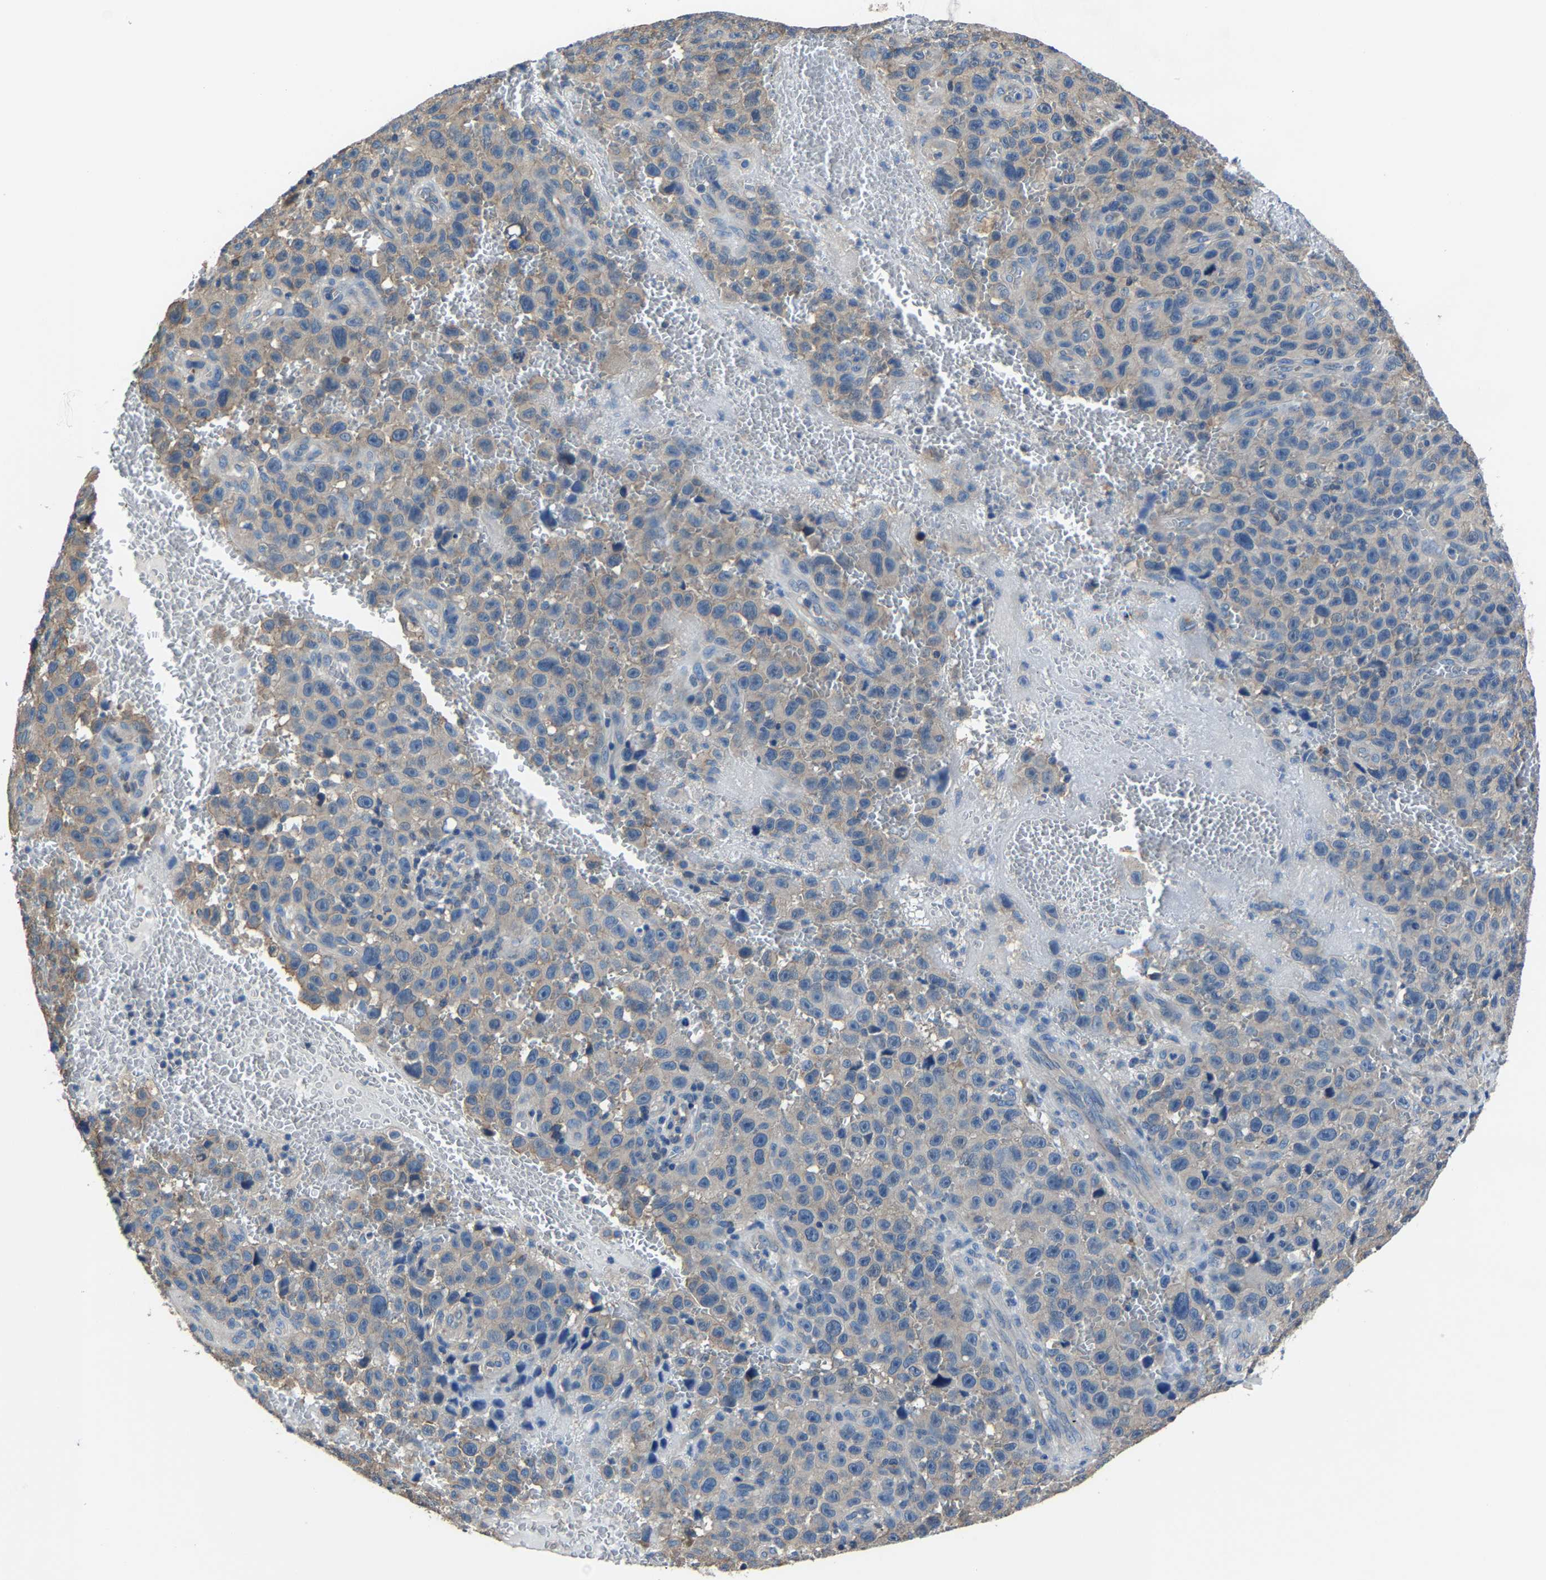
{"staining": {"intensity": "negative", "quantity": "none", "location": "none"}, "tissue": "melanoma", "cell_type": "Tumor cells", "image_type": "cancer", "snomed": [{"axis": "morphology", "description": "Malignant melanoma, NOS"}, {"axis": "topography", "description": "Skin"}], "caption": "Human malignant melanoma stained for a protein using immunohistochemistry shows no positivity in tumor cells.", "gene": "STRBP", "patient": {"sex": "female", "age": 82}}